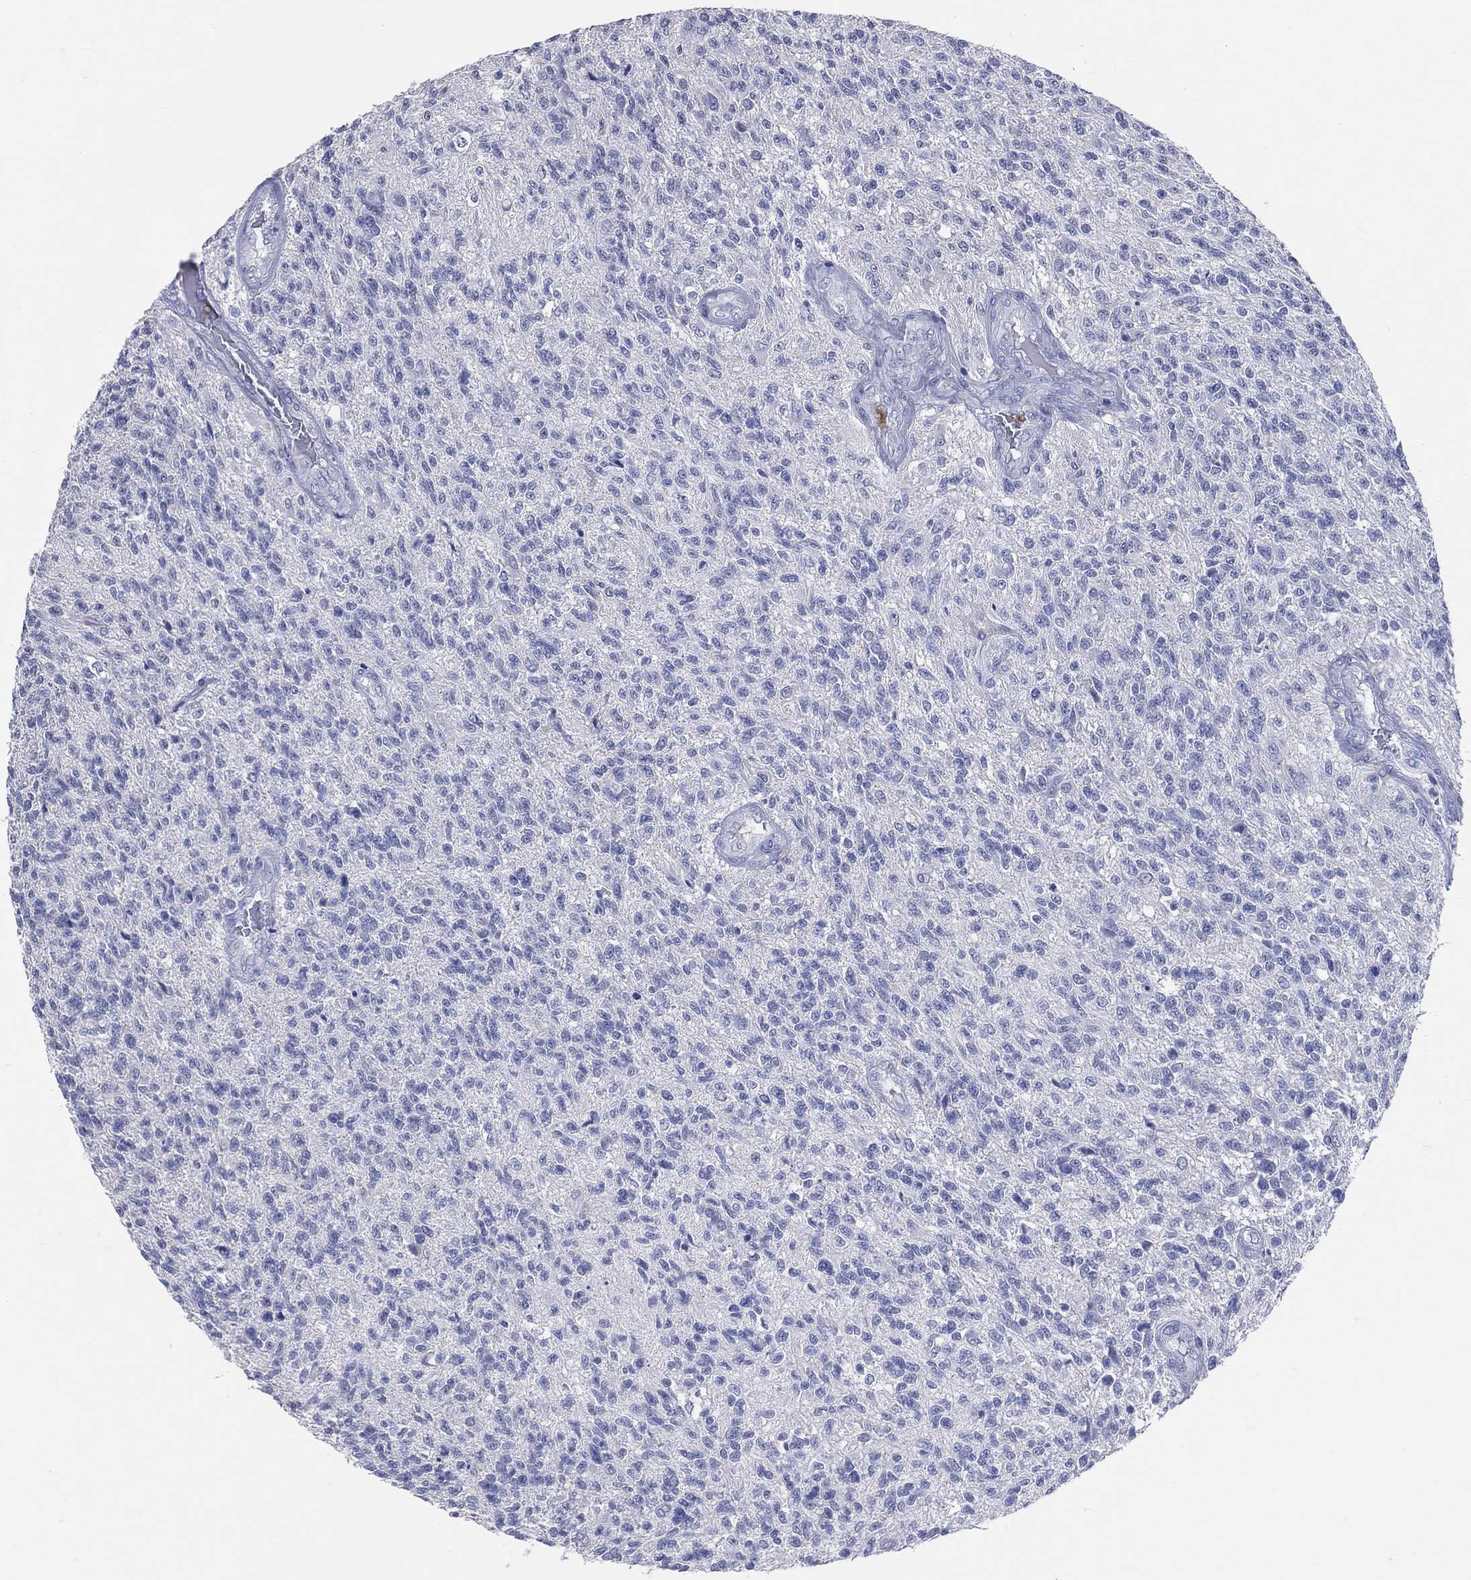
{"staining": {"intensity": "negative", "quantity": "none", "location": "none"}, "tissue": "glioma", "cell_type": "Tumor cells", "image_type": "cancer", "snomed": [{"axis": "morphology", "description": "Glioma, malignant, High grade"}, {"axis": "topography", "description": "Brain"}], "caption": "Human glioma stained for a protein using IHC shows no expression in tumor cells.", "gene": "LAT", "patient": {"sex": "male", "age": 56}}